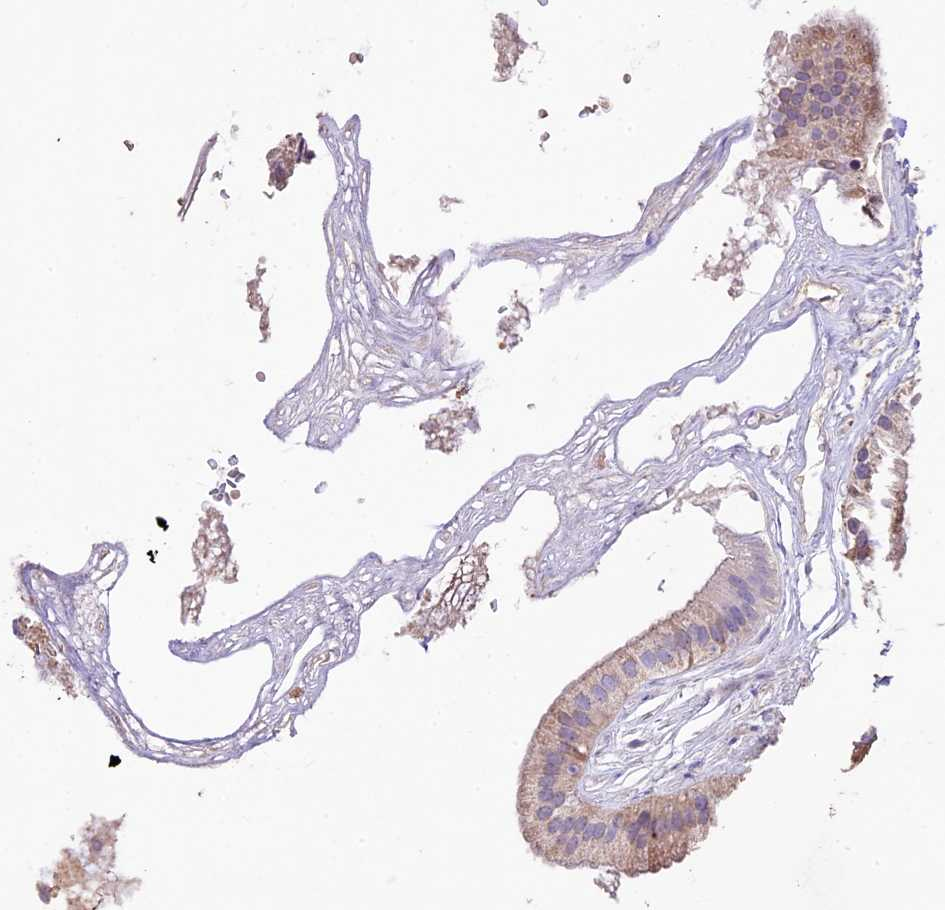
{"staining": {"intensity": "weak", "quantity": ">75%", "location": "cytoplasmic/membranous"}, "tissue": "gallbladder", "cell_type": "Glandular cells", "image_type": "normal", "snomed": [{"axis": "morphology", "description": "Normal tissue, NOS"}, {"axis": "topography", "description": "Gallbladder"}], "caption": "Weak cytoplasmic/membranous protein staining is identified in approximately >75% of glandular cells in gallbladder. The protein of interest is shown in brown color, while the nuclei are stained blue.", "gene": "CRLF1", "patient": {"sex": "female", "age": 54}}